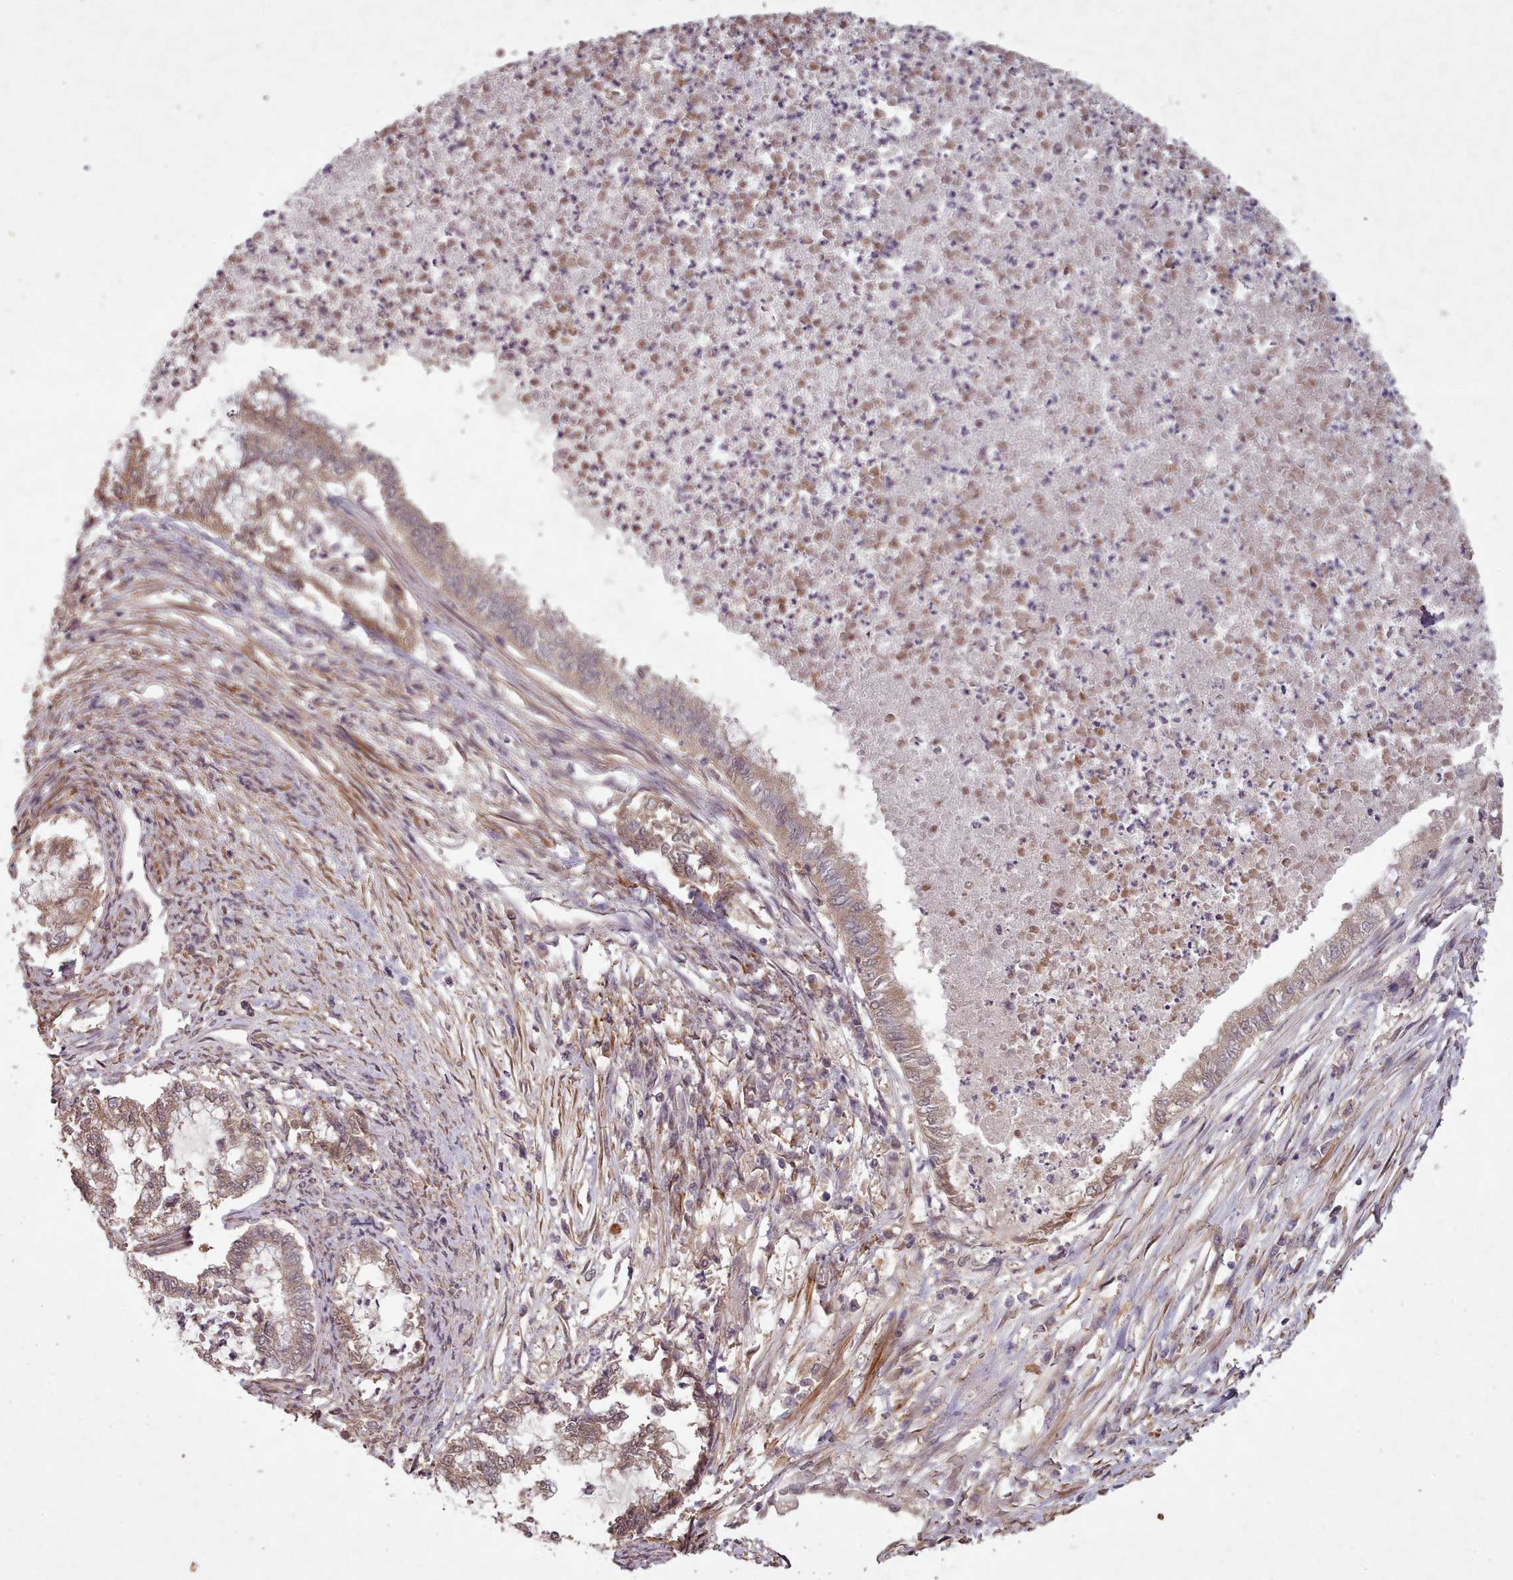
{"staining": {"intensity": "moderate", "quantity": "25%-75%", "location": "cytoplasmic/membranous"}, "tissue": "endometrial cancer", "cell_type": "Tumor cells", "image_type": "cancer", "snomed": [{"axis": "morphology", "description": "Adenocarcinoma, NOS"}, {"axis": "topography", "description": "Endometrium"}], "caption": "Brown immunohistochemical staining in human endometrial adenocarcinoma exhibits moderate cytoplasmic/membranous expression in about 25%-75% of tumor cells.", "gene": "CDC6", "patient": {"sex": "female", "age": 79}}